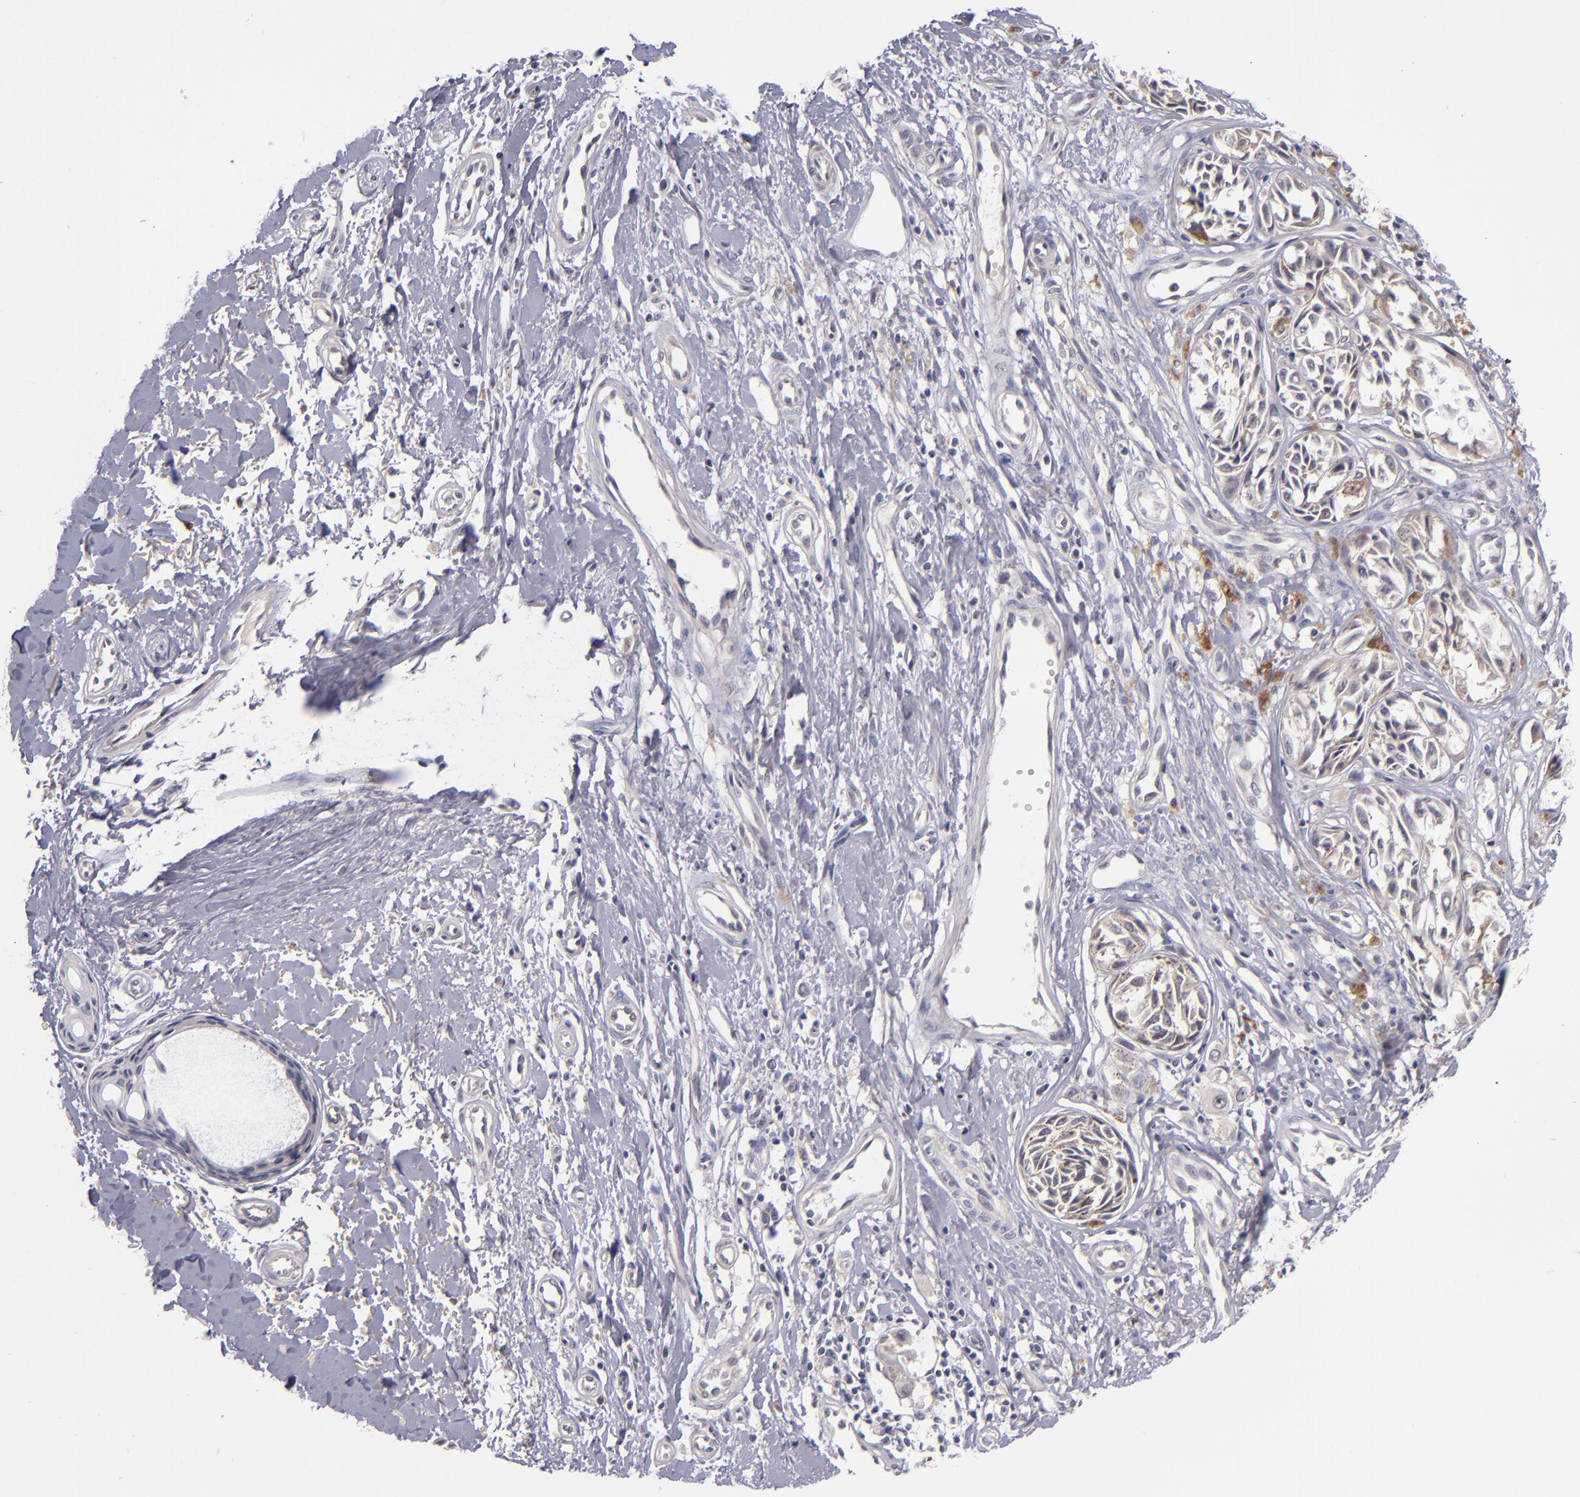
{"staining": {"intensity": "negative", "quantity": "none", "location": "none"}, "tissue": "melanoma", "cell_type": "Tumor cells", "image_type": "cancer", "snomed": [{"axis": "morphology", "description": "Malignant melanoma, NOS"}, {"axis": "topography", "description": "Skin"}], "caption": "Micrograph shows no significant protein staining in tumor cells of melanoma. (DAB (3,3'-diaminobenzidine) IHC with hematoxylin counter stain).", "gene": "TSC2", "patient": {"sex": "male", "age": 67}}